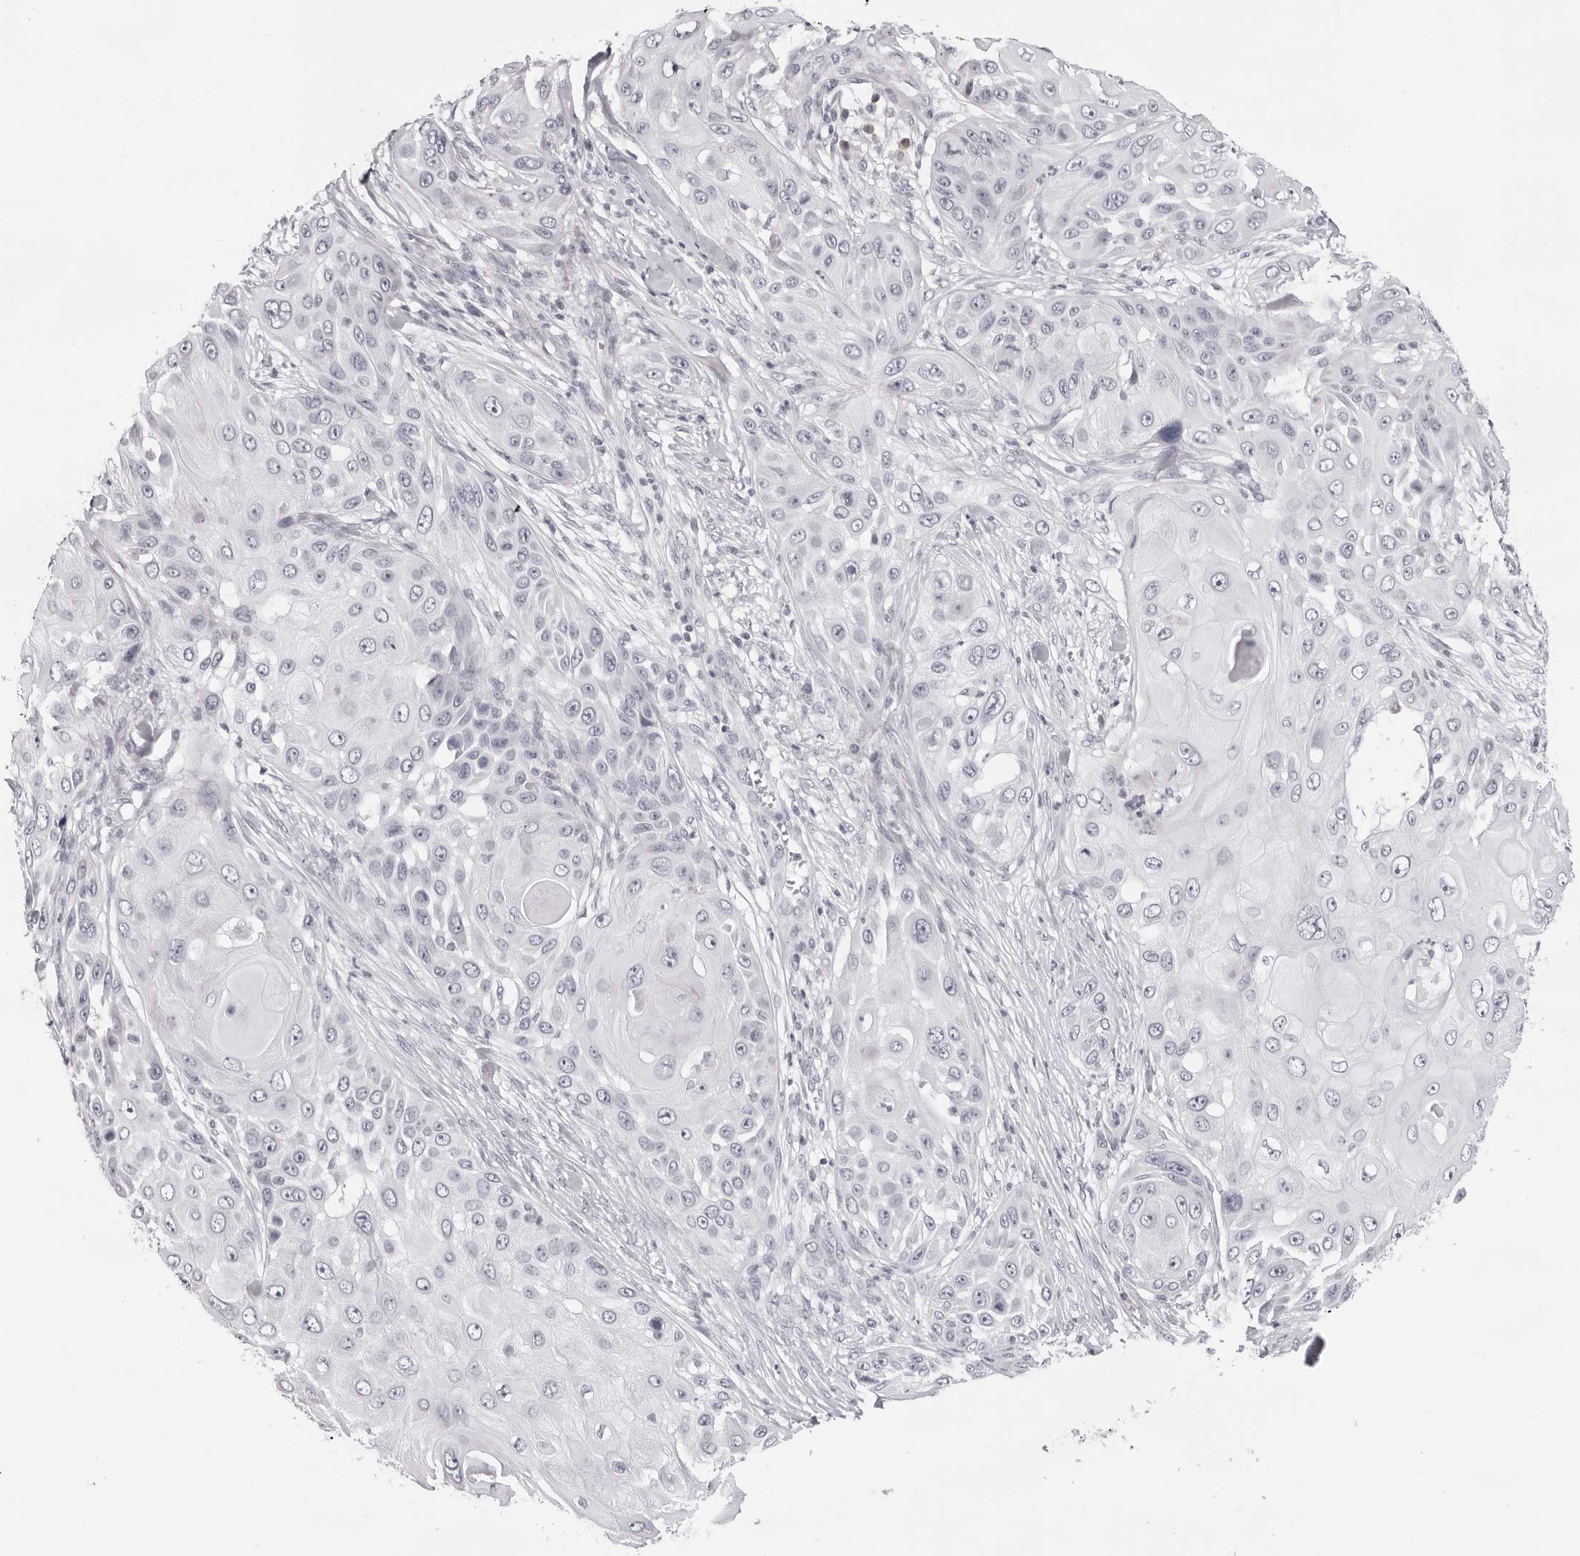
{"staining": {"intensity": "negative", "quantity": "none", "location": "none"}, "tissue": "skin cancer", "cell_type": "Tumor cells", "image_type": "cancer", "snomed": [{"axis": "morphology", "description": "Squamous cell carcinoma, NOS"}, {"axis": "topography", "description": "Skin"}], "caption": "DAB immunohistochemical staining of human skin cancer demonstrates no significant positivity in tumor cells.", "gene": "ACP6", "patient": {"sex": "female", "age": 44}}